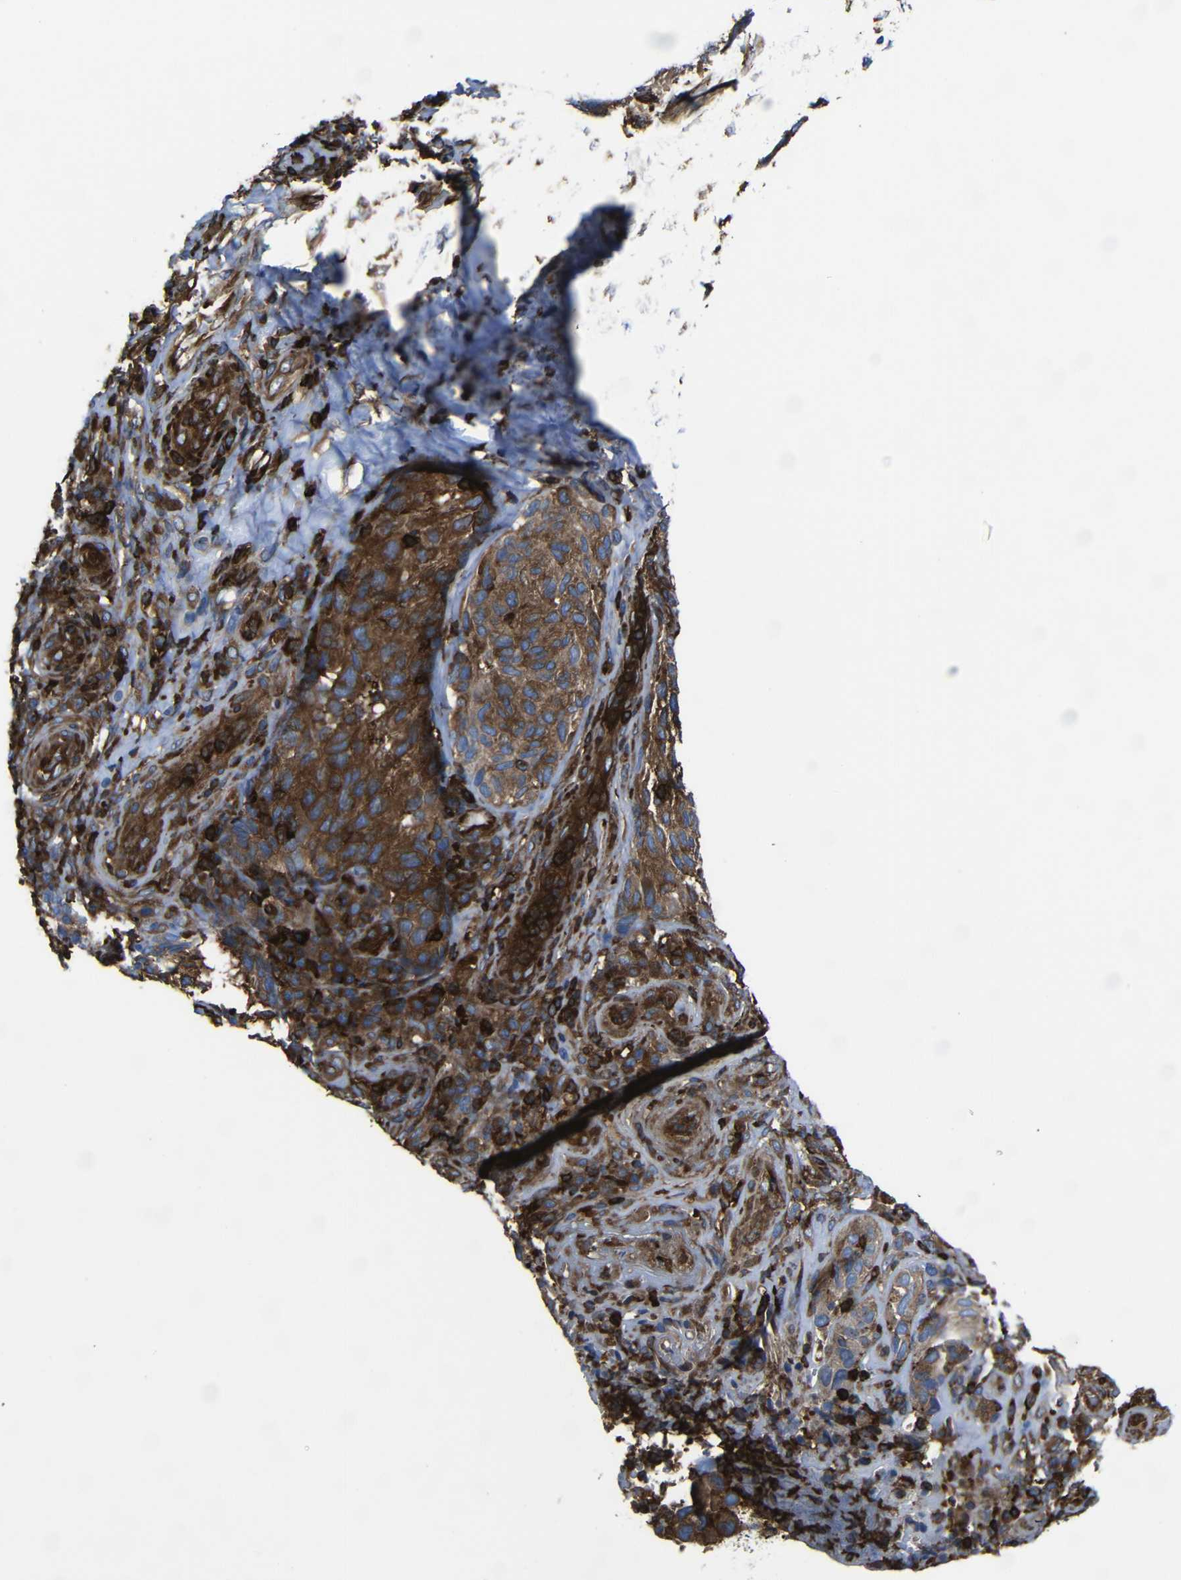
{"staining": {"intensity": "strong", "quantity": ">75%", "location": "cytoplasmic/membranous"}, "tissue": "melanoma", "cell_type": "Tumor cells", "image_type": "cancer", "snomed": [{"axis": "morphology", "description": "Malignant melanoma, NOS"}, {"axis": "topography", "description": "Skin"}], "caption": "Strong cytoplasmic/membranous expression for a protein is present in about >75% of tumor cells of malignant melanoma using immunohistochemistry.", "gene": "ARHGEF1", "patient": {"sex": "female", "age": 73}}